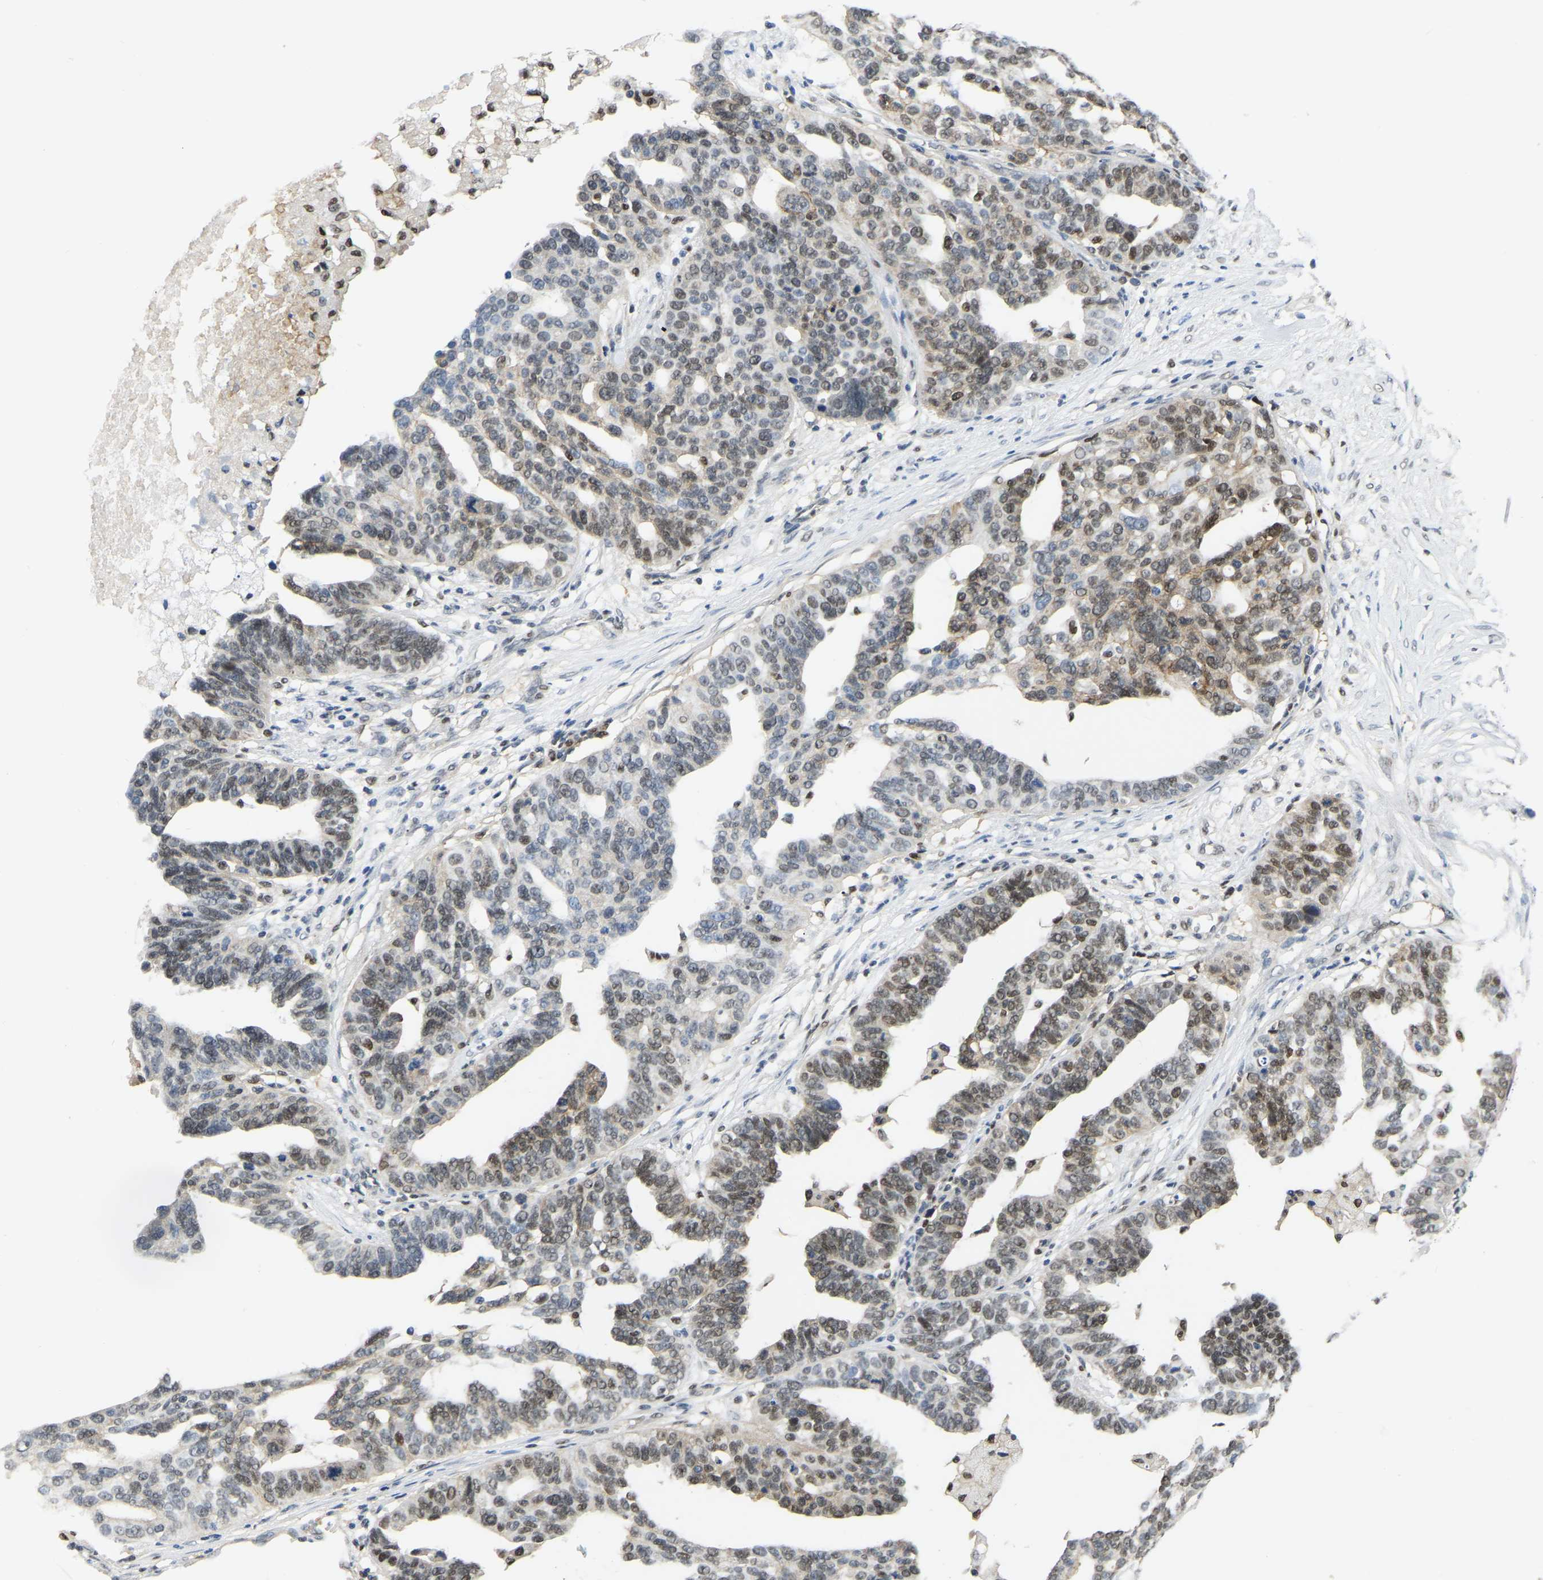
{"staining": {"intensity": "weak", "quantity": "25%-75%", "location": "nuclear"}, "tissue": "ovarian cancer", "cell_type": "Tumor cells", "image_type": "cancer", "snomed": [{"axis": "morphology", "description": "Cystadenocarcinoma, serous, NOS"}, {"axis": "topography", "description": "Ovary"}], "caption": "Immunohistochemistry micrograph of neoplastic tissue: ovarian cancer stained using immunohistochemistry (IHC) demonstrates low levels of weak protein expression localized specifically in the nuclear of tumor cells, appearing as a nuclear brown color.", "gene": "KLRG2", "patient": {"sex": "female", "age": 59}}